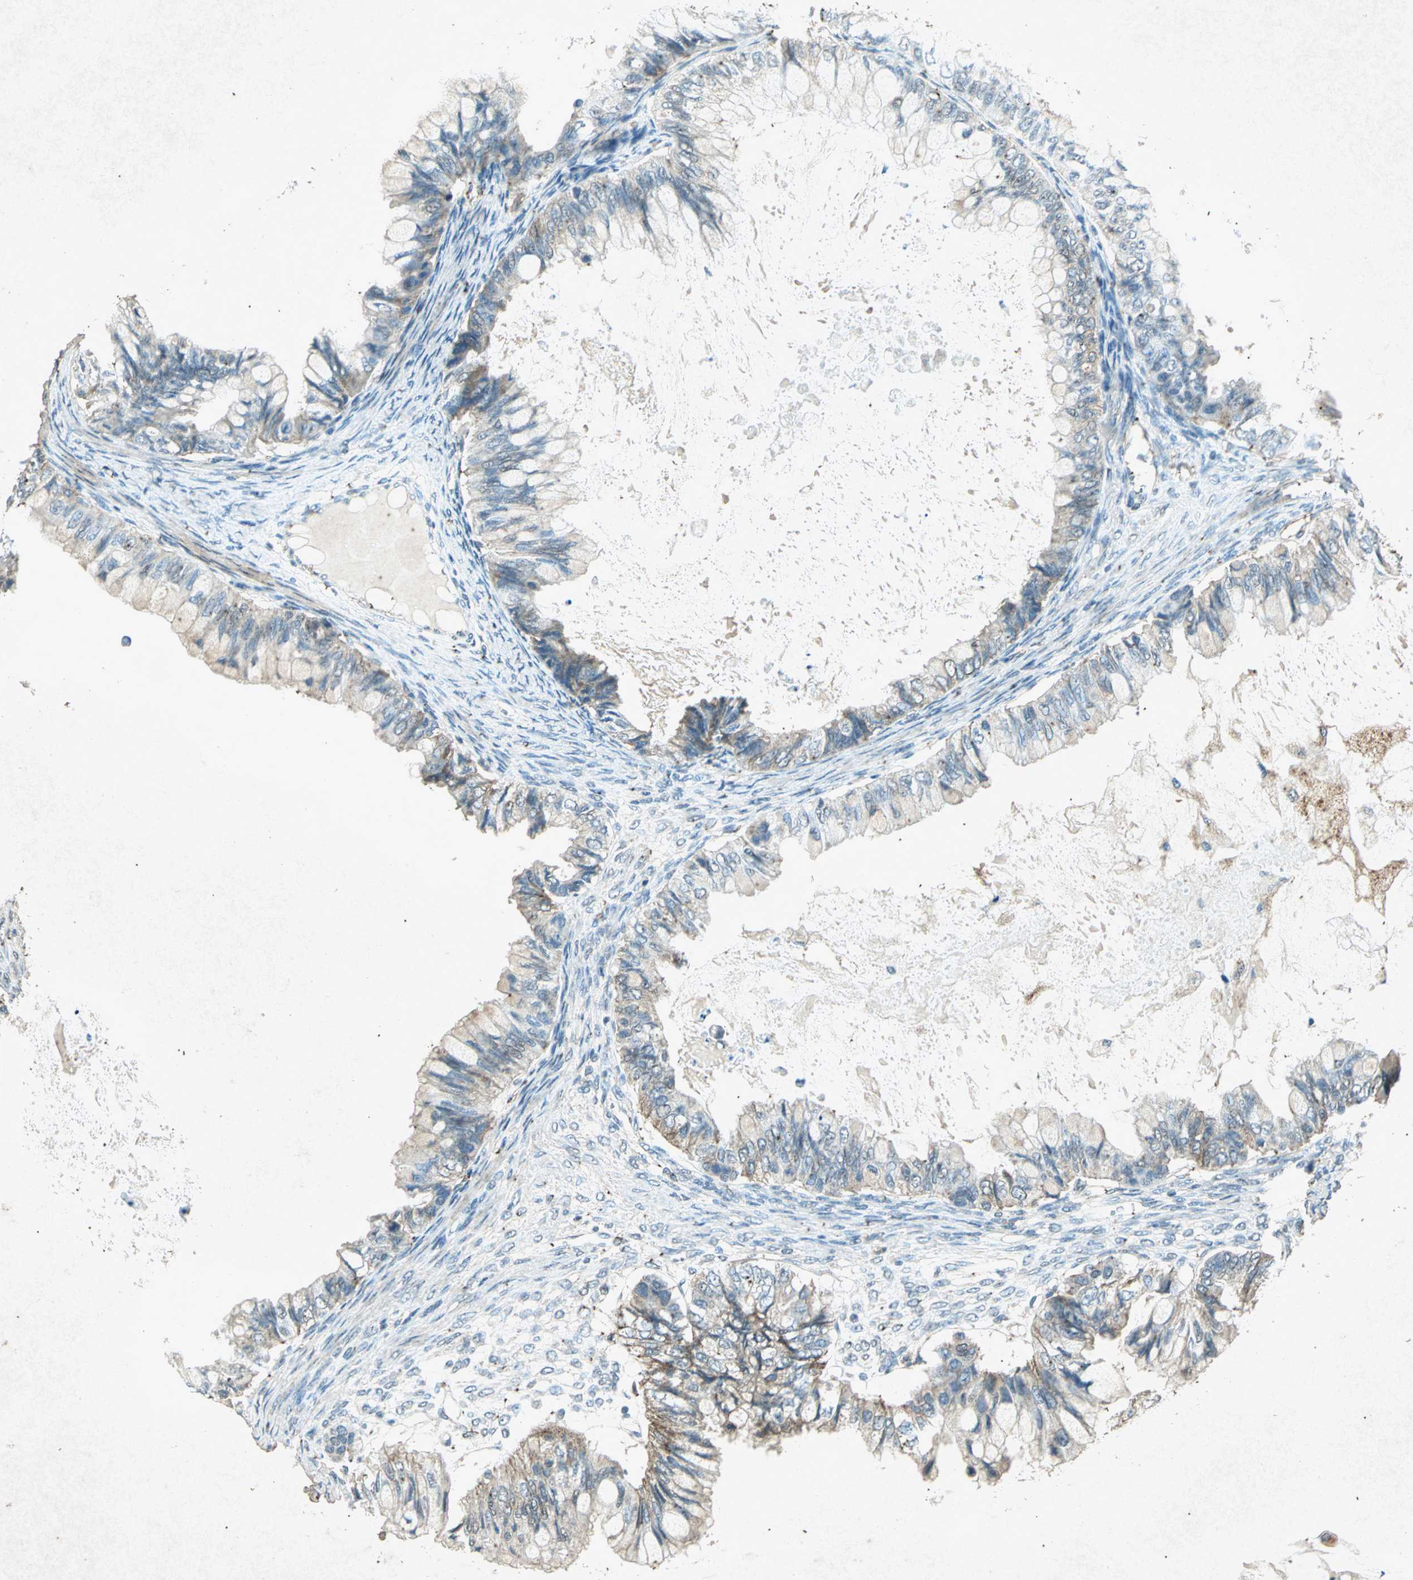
{"staining": {"intensity": "weak", "quantity": "25%-75%", "location": "cytoplasmic/membranous"}, "tissue": "ovarian cancer", "cell_type": "Tumor cells", "image_type": "cancer", "snomed": [{"axis": "morphology", "description": "Cystadenocarcinoma, mucinous, NOS"}, {"axis": "topography", "description": "Ovary"}], "caption": "Weak cytoplasmic/membranous protein staining is present in about 25%-75% of tumor cells in ovarian mucinous cystadenocarcinoma. The protein is shown in brown color, while the nuclei are stained blue.", "gene": "PSEN1", "patient": {"sex": "female", "age": 80}}